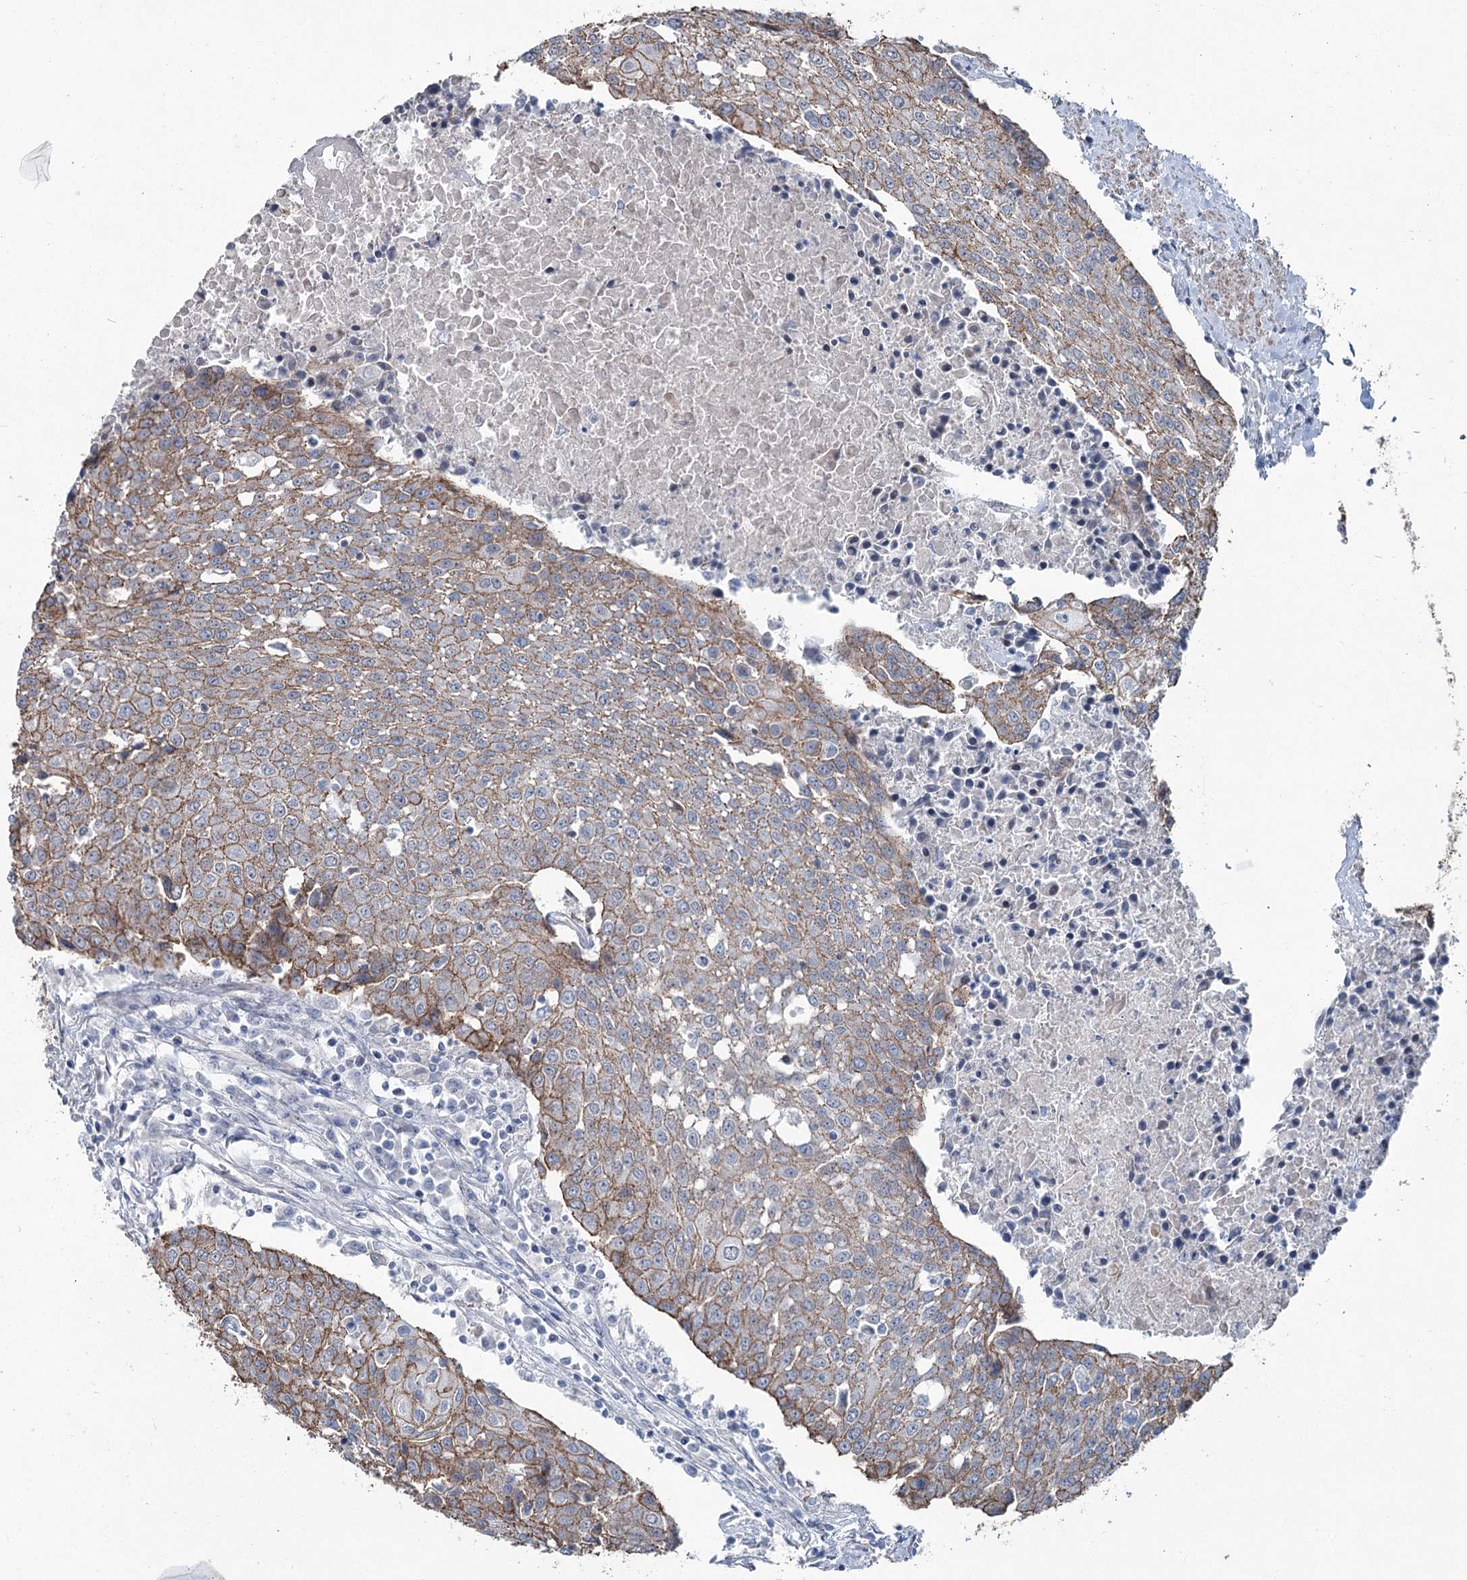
{"staining": {"intensity": "moderate", "quantity": ">75%", "location": "cytoplasmic/membranous"}, "tissue": "urothelial cancer", "cell_type": "Tumor cells", "image_type": "cancer", "snomed": [{"axis": "morphology", "description": "Urothelial carcinoma, High grade"}, {"axis": "topography", "description": "Urinary bladder"}], "caption": "Moderate cytoplasmic/membranous positivity for a protein is present in about >75% of tumor cells of urothelial cancer using IHC.", "gene": "FAM120B", "patient": {"sex": "female", "age": 85}}